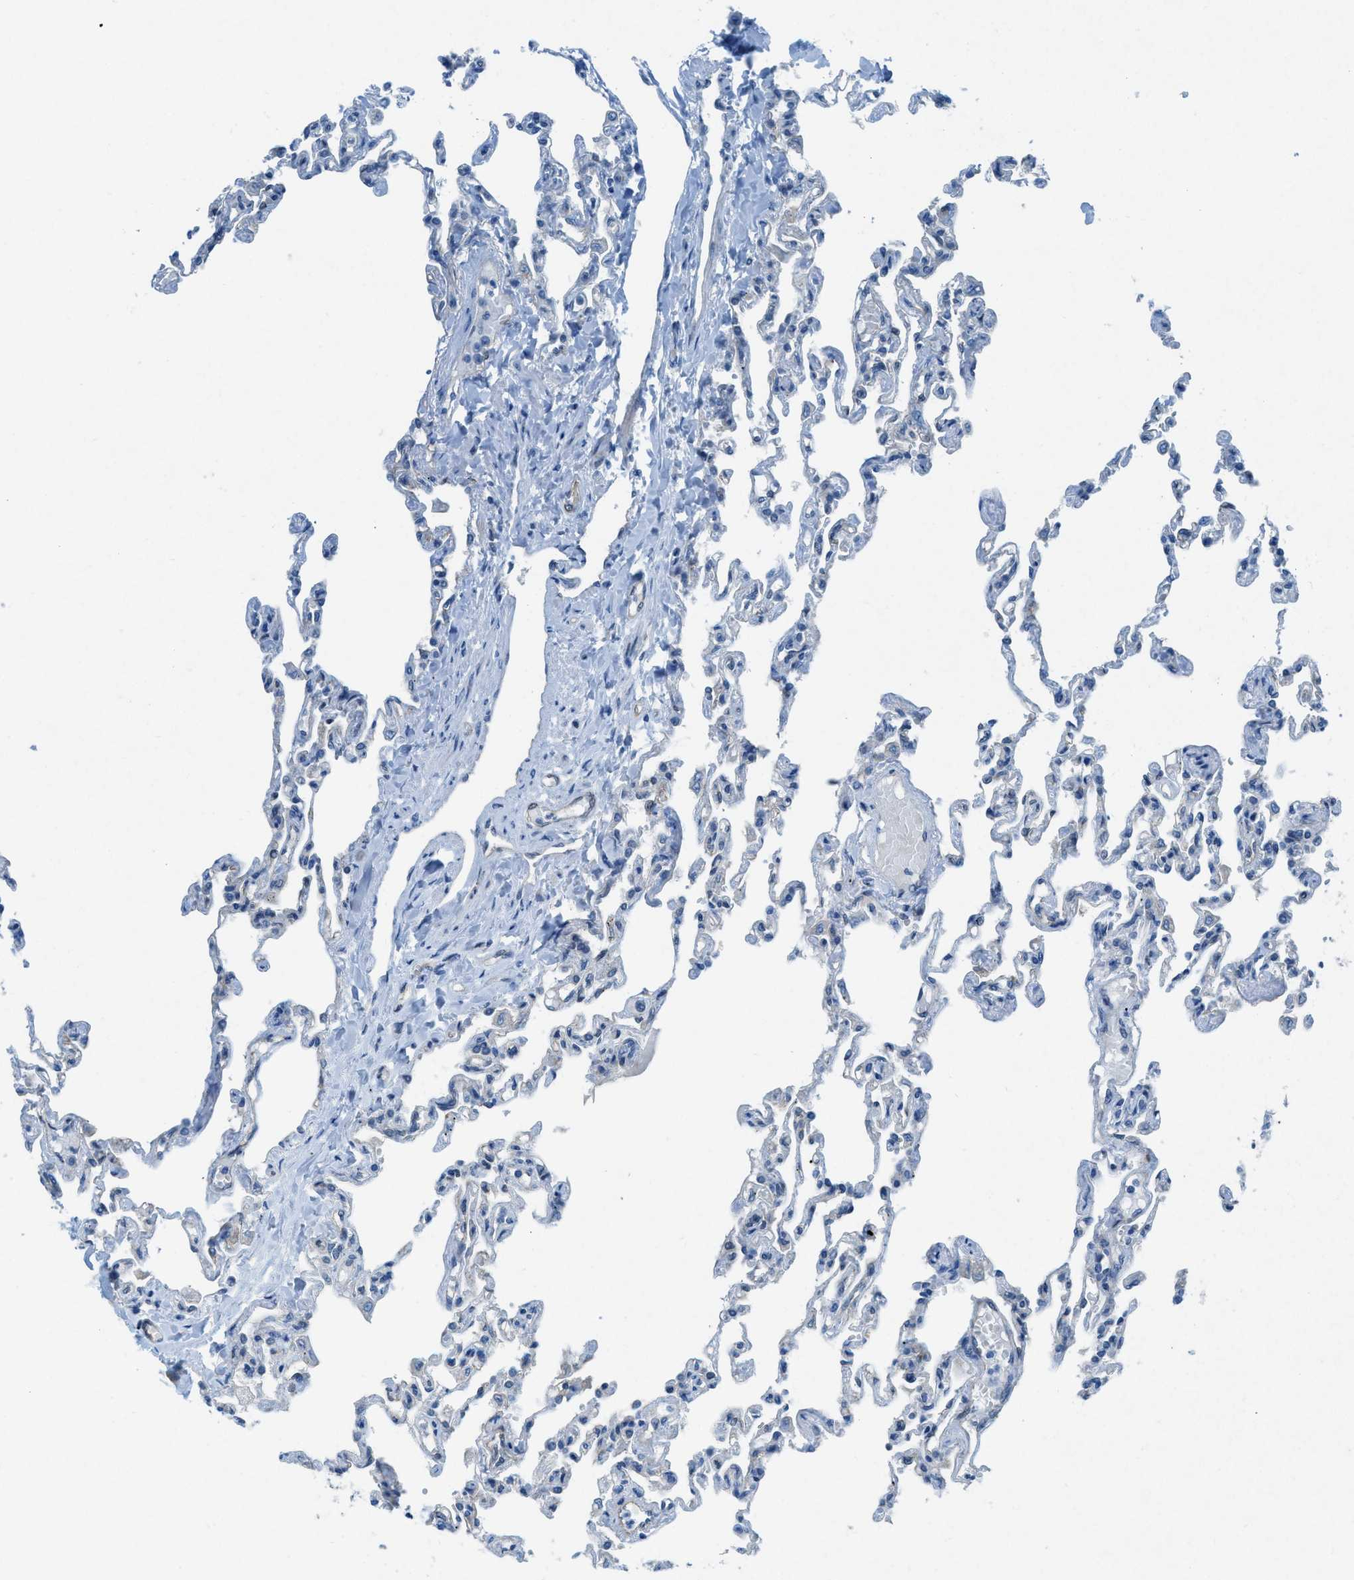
{"staining": {"intensity": "negative", "quantity": "none", "location": "none"}, "tissue": "lung", "cell_type": "Alveolar cells", "image_type": "normal", "snomed": [{"axis": "morphology", "description": "Normal tissue, NOS"}, {"axis": "topography", "description": "Lung"}], "caption": "Immunohistochemistry of normal human lung demonstrates no expression in alveolar cells. (Immunohistochemistry, brightfield microscopy, high magnification).", "gene": "PRKN", "patient": {"sex": "male", "age": 21}}